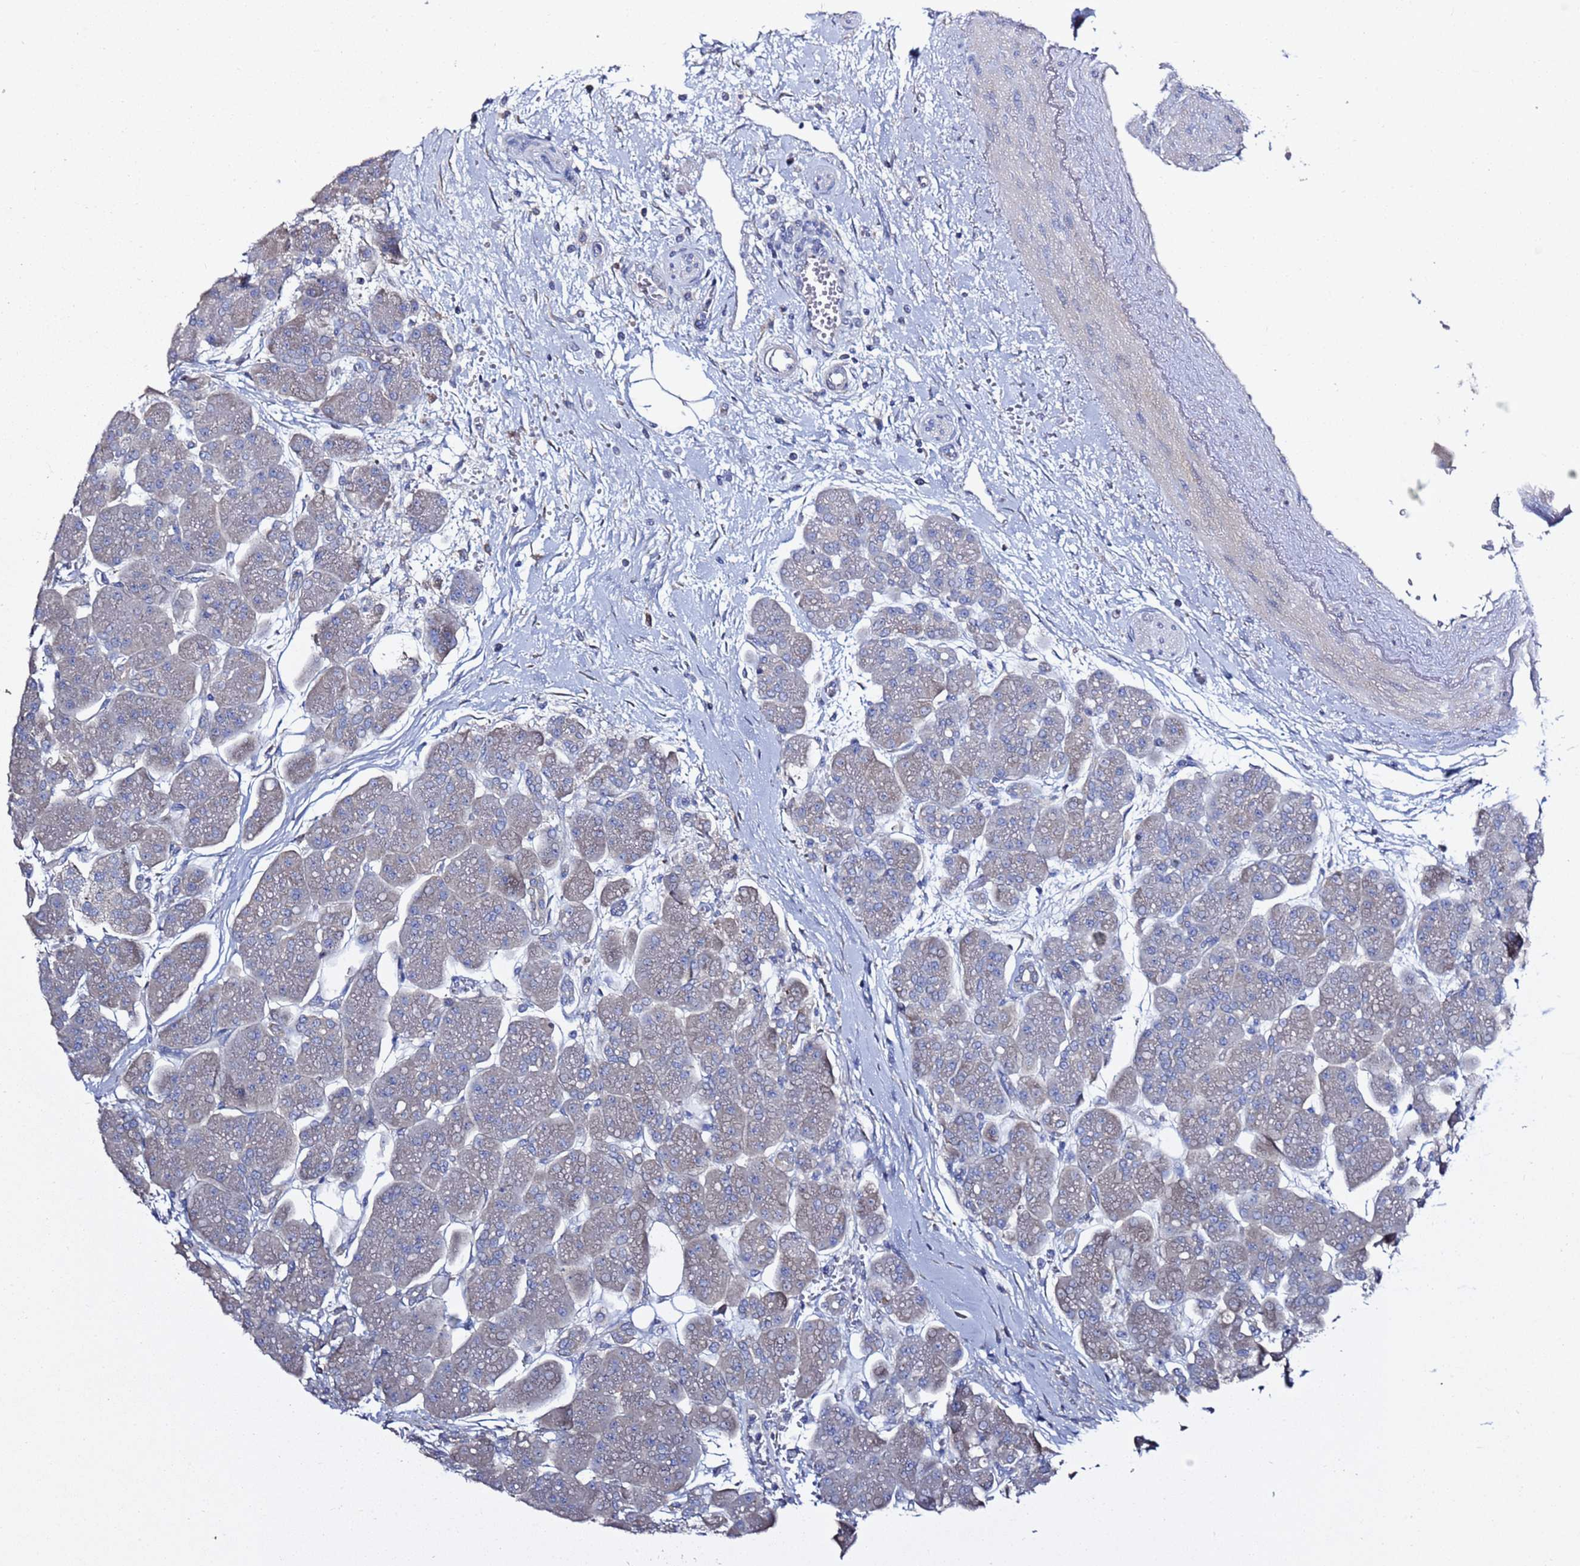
{"staining": {"intensity": "negative", "quantity": "none", "location": "none"}, "tissue": "pancreas", "cell_type": "Exocrine glandular cells", "image_type": "normal", "snomed": [{"axis": "morphology", "description": "Normal tissue, NOS"}, {"axis": "topography", "description": "Pancreas"}], "caption": "The micrograph reveals no significant positivity in exocrine glandular cells of pancreas.", "gene": "RABL2A", "patient": {"sex": "male", "age": 66}}